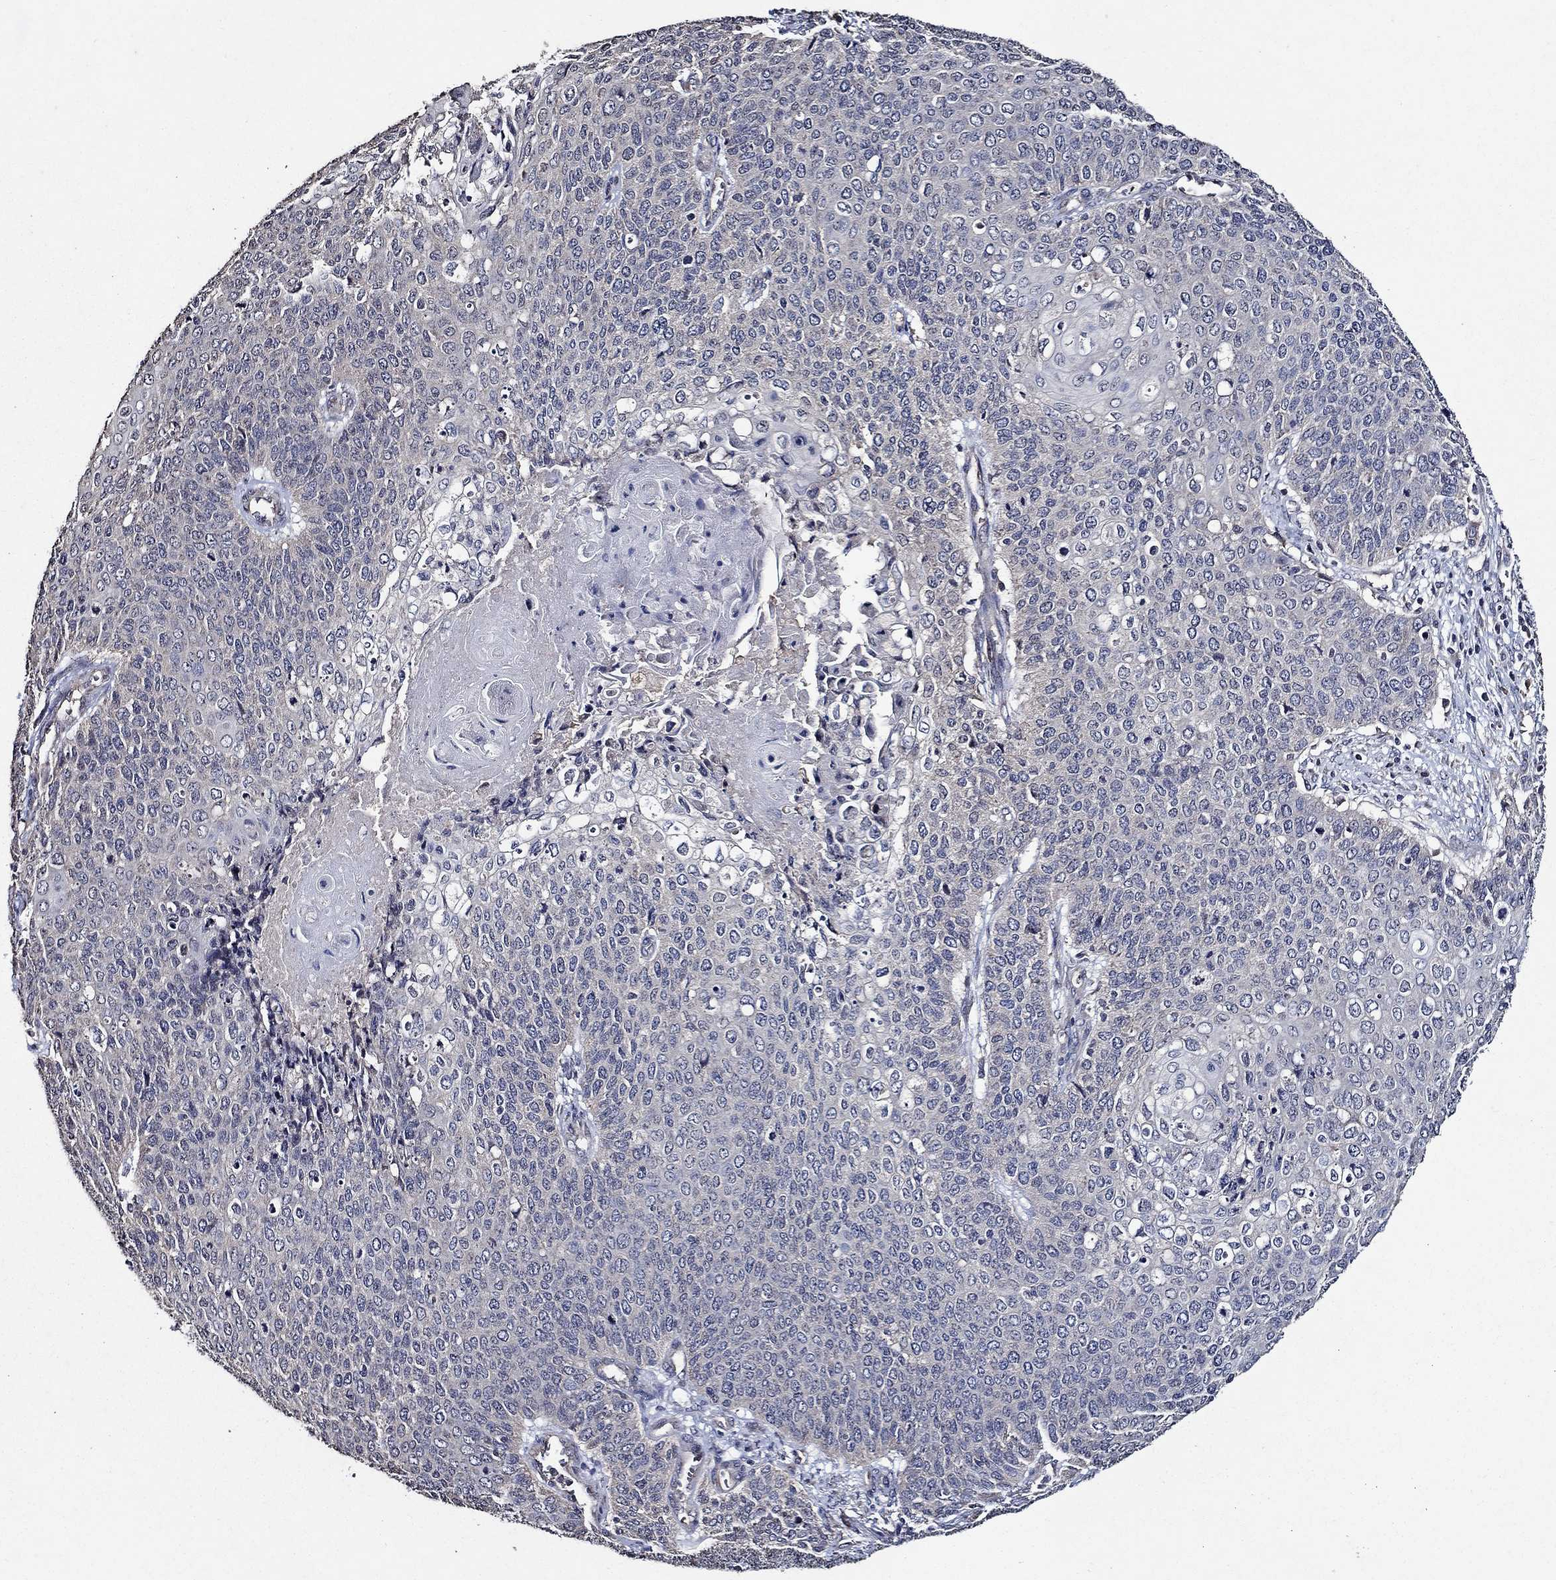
{"staining": {"intensity": "weak", "quantity": "<25%", "location": "cytoplasmic/membranous"}, "tissue": "cervical cancer", "cell_type": "Tumor cells", "image_type": "cancer", "snomed": [{"axis": "morphology", "description": "Squamous cell carcinoma, NOS"}, {"axis": "topography", "description": "Cervix"}], "caption": "Squamous cell carcinoma (cervical) stained for a protein using immunohistochemistry demonstrates no staining tumor cells.", "gene": "HAP1", "patient": {"sex": "female", "age": 39}}